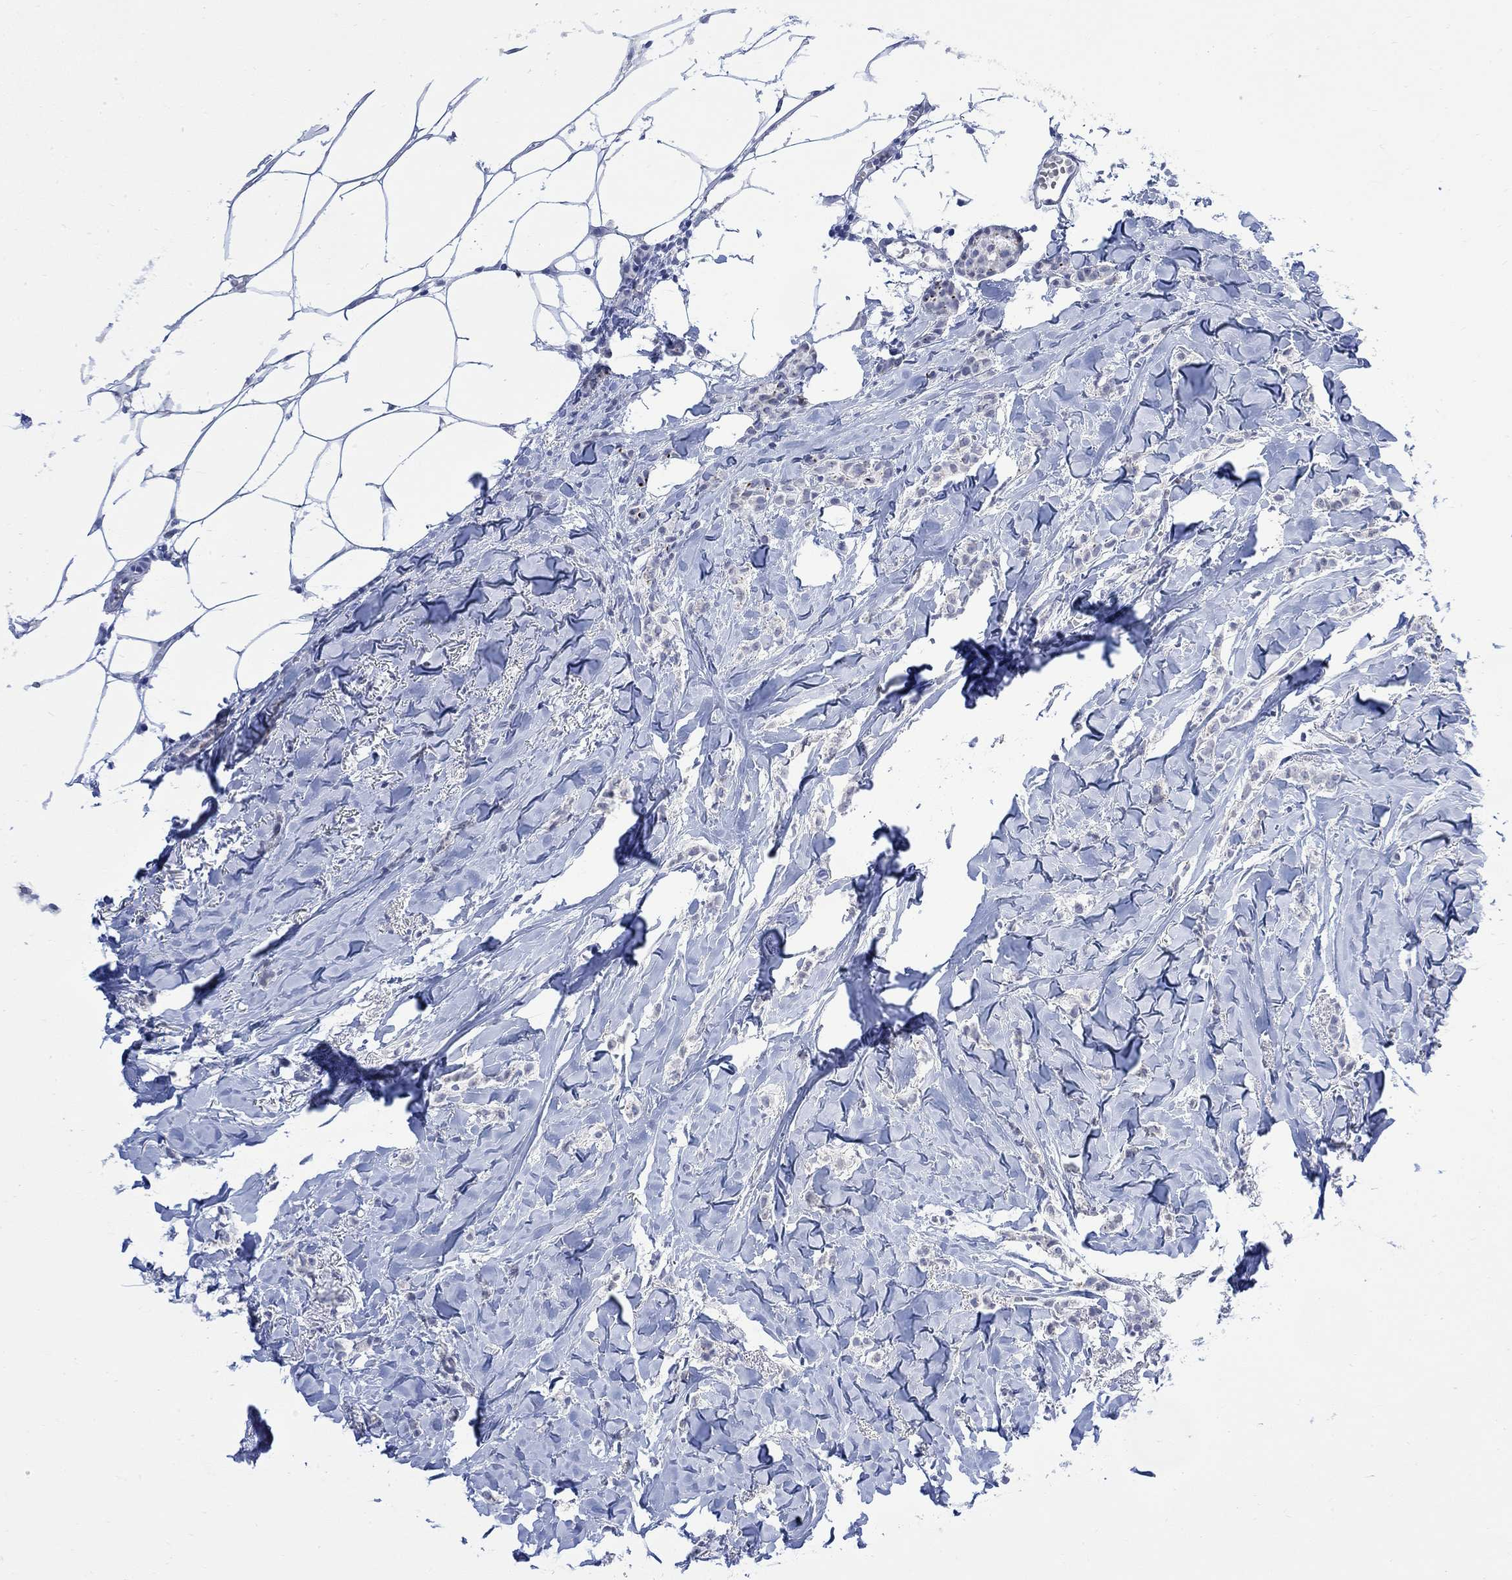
{"staining": {"intensity": "negative", "quantity": "none", "location": "none"}, "tissue": "breast cancer", "cell_type": "Tumor cells", "image_type": "cancer", "snomed": [{"axis": "morphology", "description": "Duct carcinoma"}, {"axis": "topography", "description": "Breast"}], "caption": "Human infiltrating ductal carcinoma (breast) stained for a protein using IHC reveals no positivity in tumor cells.", "gene": "FBP2", "patient": {"sex": "female", "age": 85}}